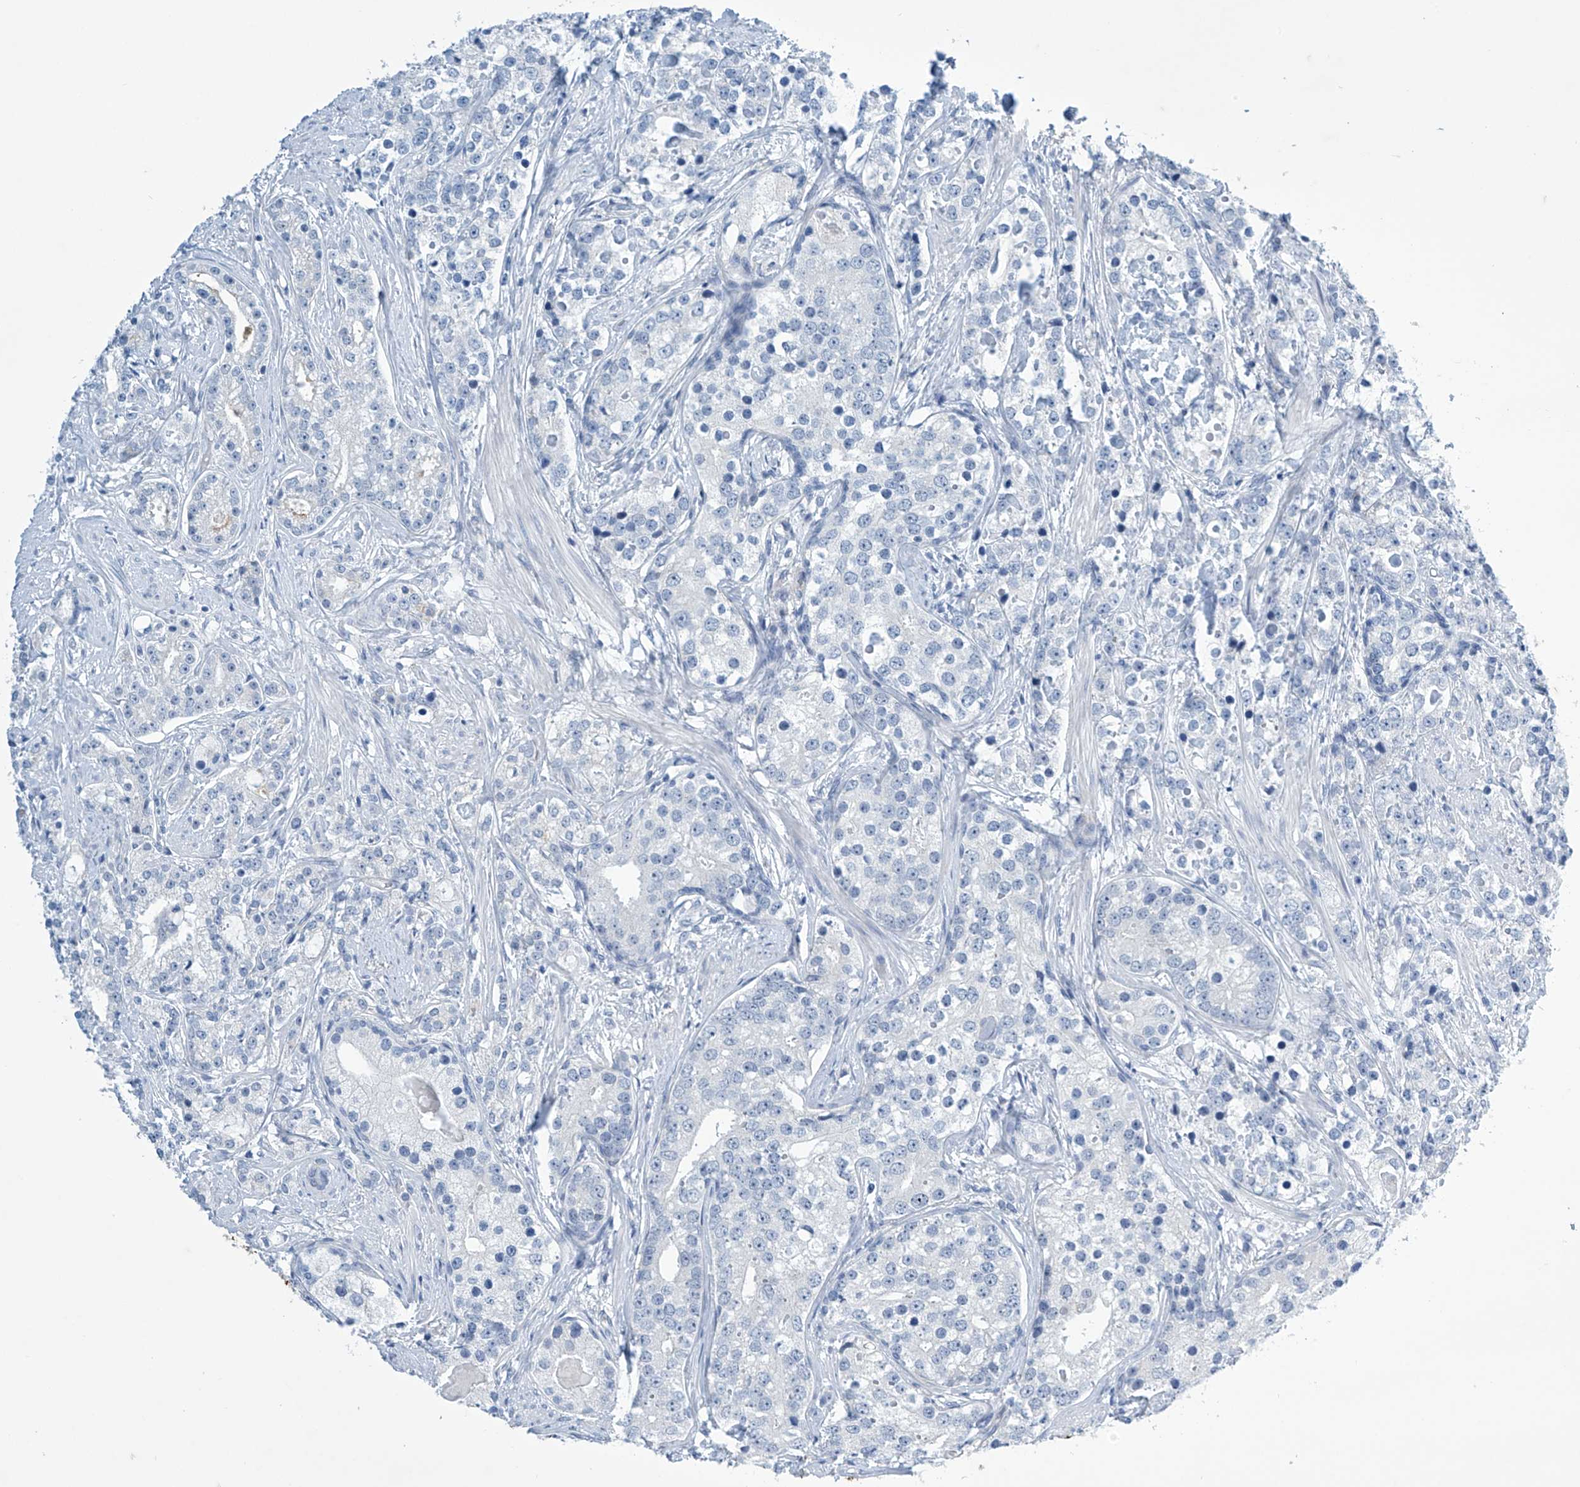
{"staining": {"intensity": "negative", "quantity": "none", "location": "none"}, "tissue": "prostate cancer", "cell_type": "Tumor cells", "image_type": "cancer", "snomed": [{"axis": "morphology", "description": "Adenocarcinoma, High grade"}, {"axis": "topography", "description": "Prostate"}], "caption": "Immunohistochemistry (IHC) photomicrograph of neoplastic tissue: human prostate cancer (high-grade adenocarcinoma) stained with DAB reveals no significant protein expression in tumor cells.", "gene": "SLC35A5", "patient": {"sex": "male", "age": 69}}